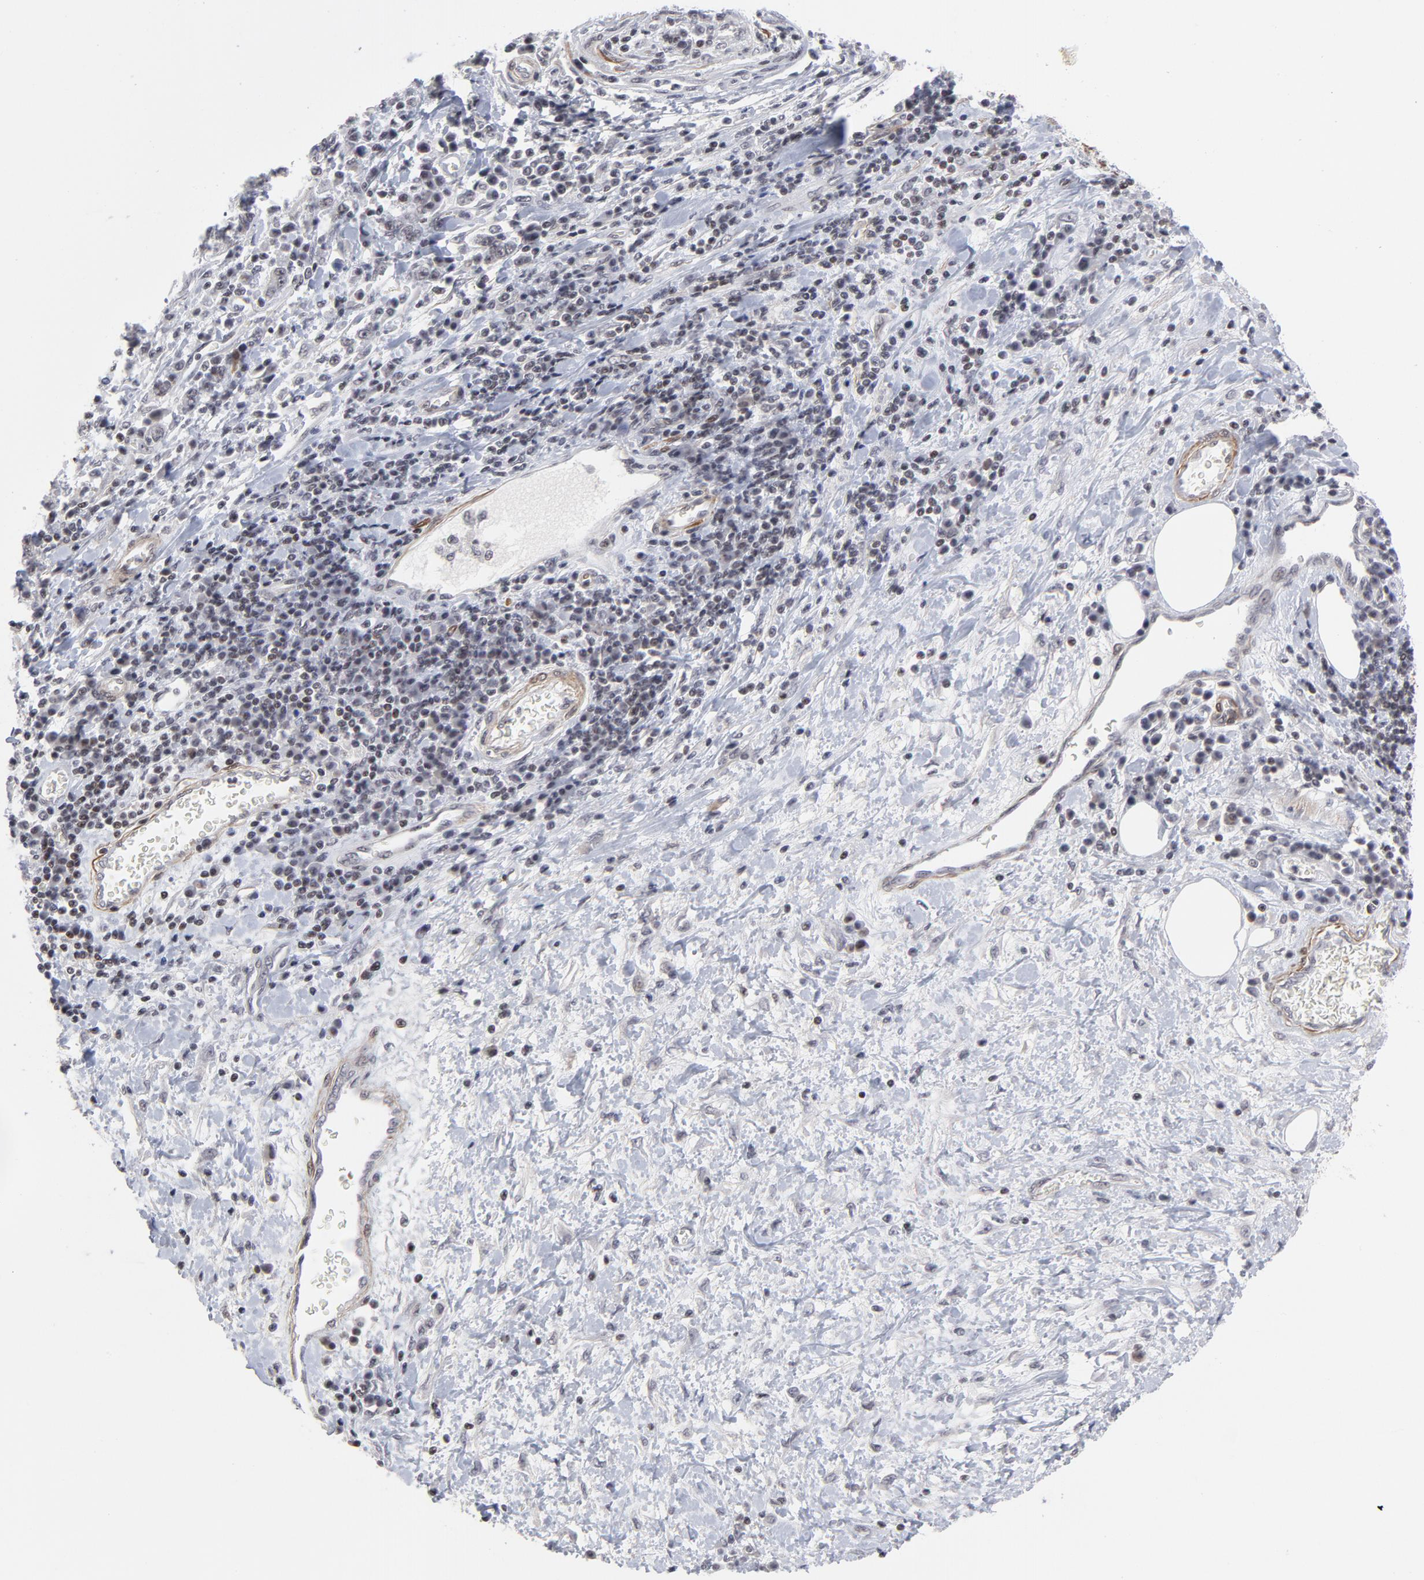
{"staining": {"intensity": "negative", "quantity": "none", "location": "none"}, "tissue": "stomach cancer", "cell_type": "Tumor cells", "image_type": "cancer", "snomed": [{"axis": "morphology", "description": "Normal tissue, NOS"}, {"axis": "morphology", "description": "Adenocarcinoma, NOS"}, {"axis": "topography", "description": "Stomach, upper"}, {"axis": "topography", "description": "Stomach"}], "caption": "An immunohistochemistry image of stomach adenocarcinoma is shown. There is no staining in tumor cells of stomach adenocarcinoma.", "gene": "CTCF", "patient": {"sex": "male", "age": 59}}